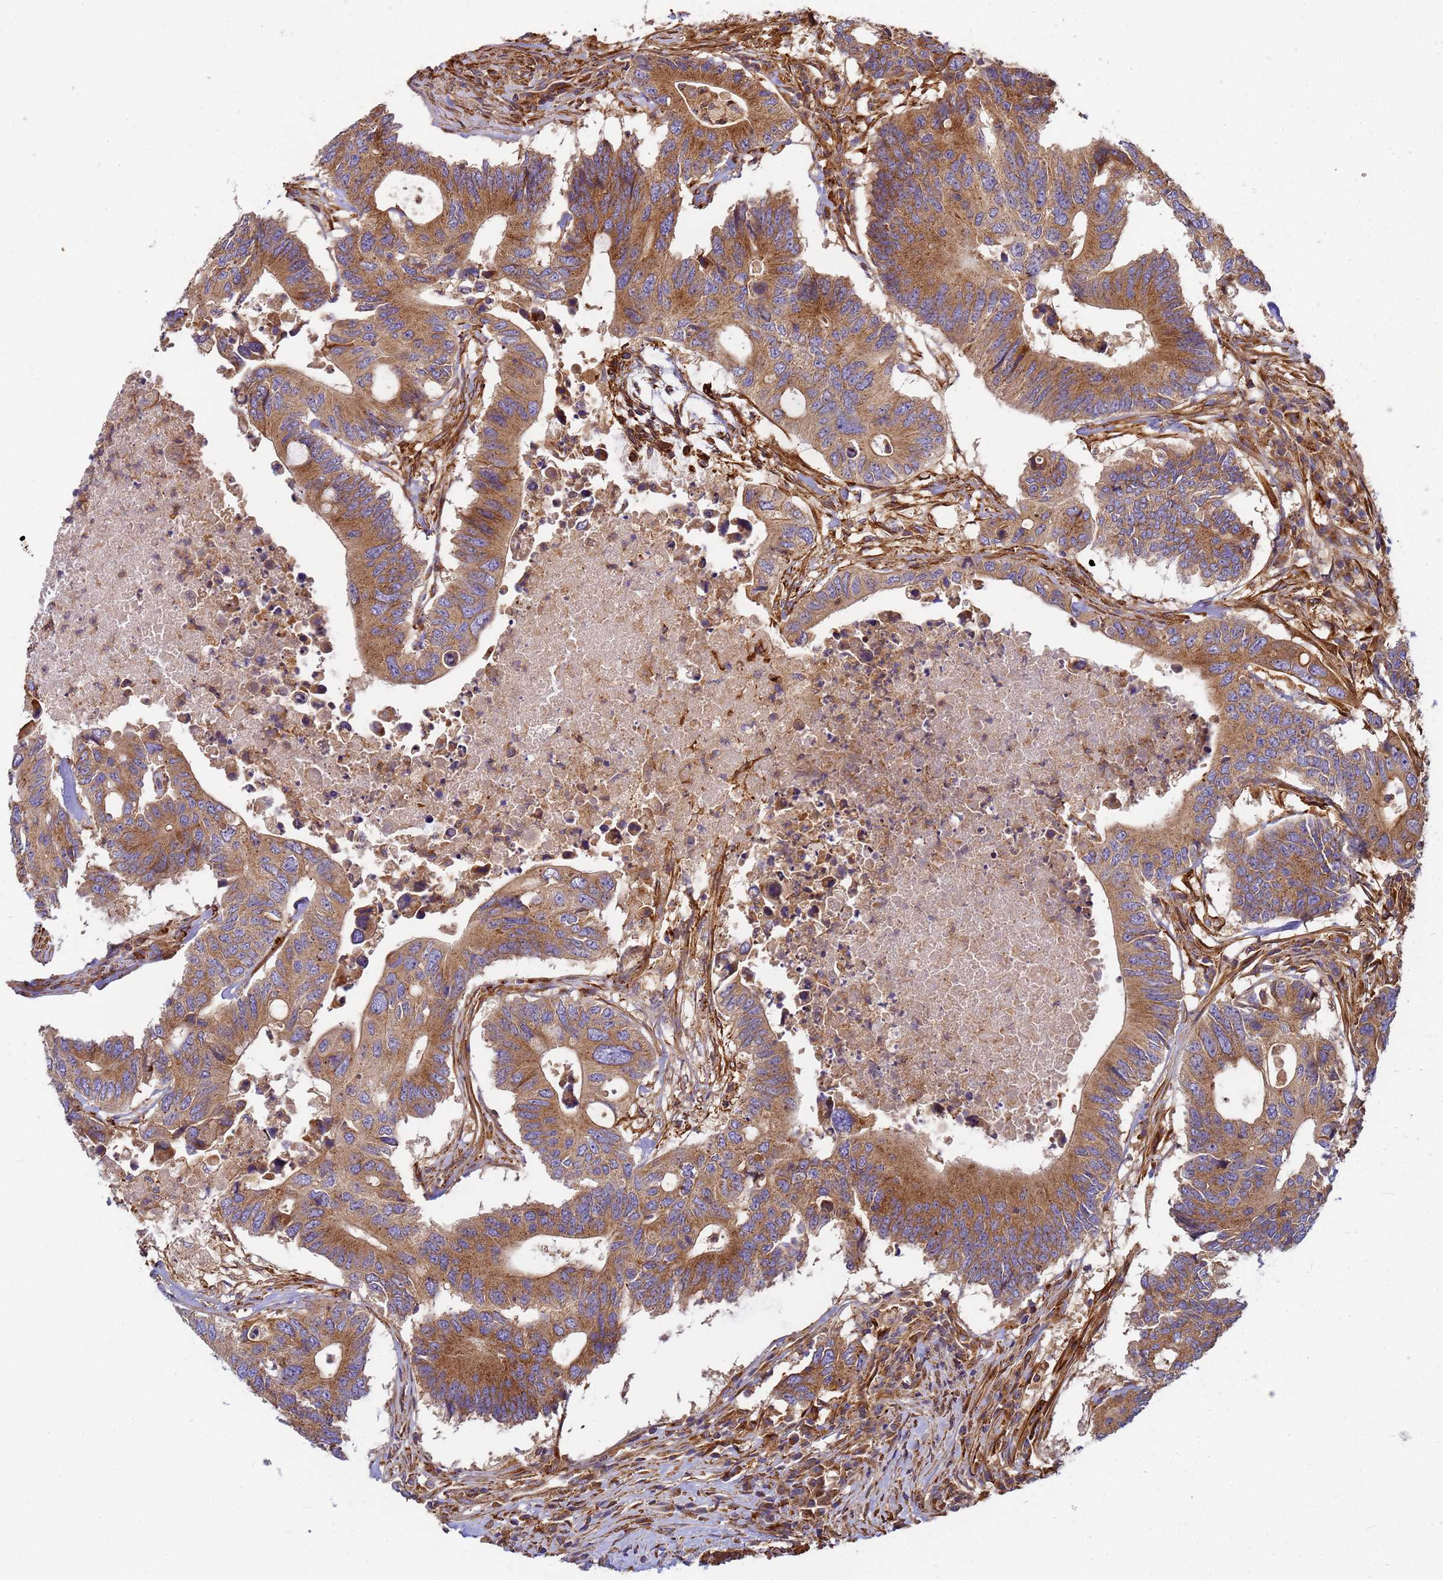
{"staining": {"intensity": "moderate", "quantity": ">75%", "location": "cytoplasmic/membranous"}, "tissue": "colorectal cancer", "cell_type": "Tumor cells", "image_type": "cancer", "snomed": [{"axis": "morphology", "description": "Adenocarcinoma, NOS"}, {"axis": "topography", "description": "Colon"}], "caption": "Human colorectal cancer (adenocarcinoma) stained with a brown dye displays moderate cytoplasmic/membranous positive staining in approximately >75% of tumor cells.", "gene": "C2CD5", "patient": {"sex": "male", "age": 71}}